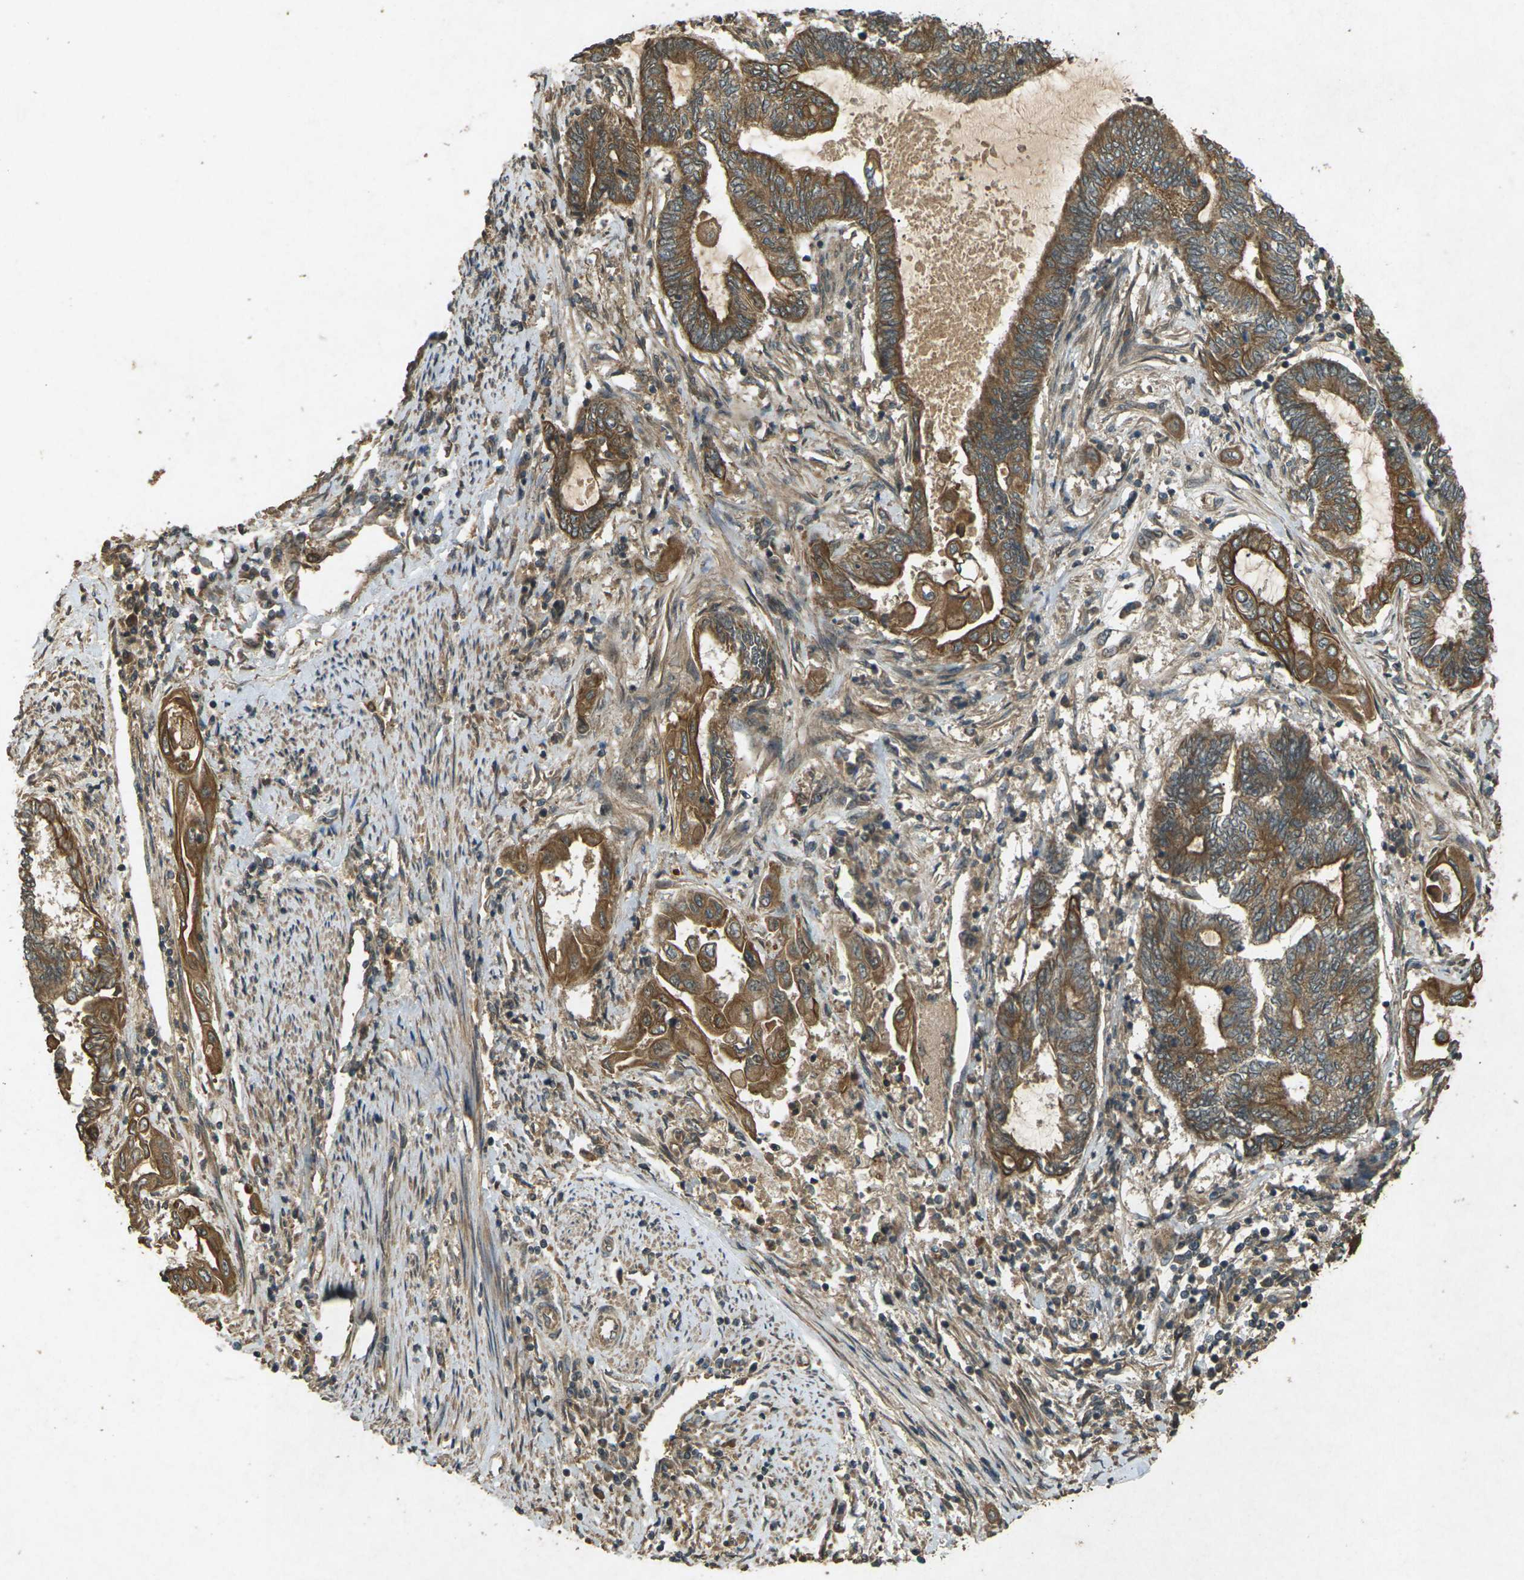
{"staining": {"intensity": "moderate", "quantity": ">75%", "location": "cytoplasmic/membranous"}, "tissue": "endometrial cancer", "cell_type": "Tumor cells", "image_type": "cancer", "snomed": [{"axis": "morphology", "description": "Adenocarcinoma, NOS"}, {"axis": "topography", "description": "Uterus"}, {"axis": "topography", "description": "Endometrium"}], "caption": "Brown immunohistochemical staining in human adenocarcinoma (endometrial) reveals moderate cytoplasmic/membranous staining in approximately >75% of tumor cells.", "gene": "TAP1", "patient": {"sex": "female", "age": 70}}